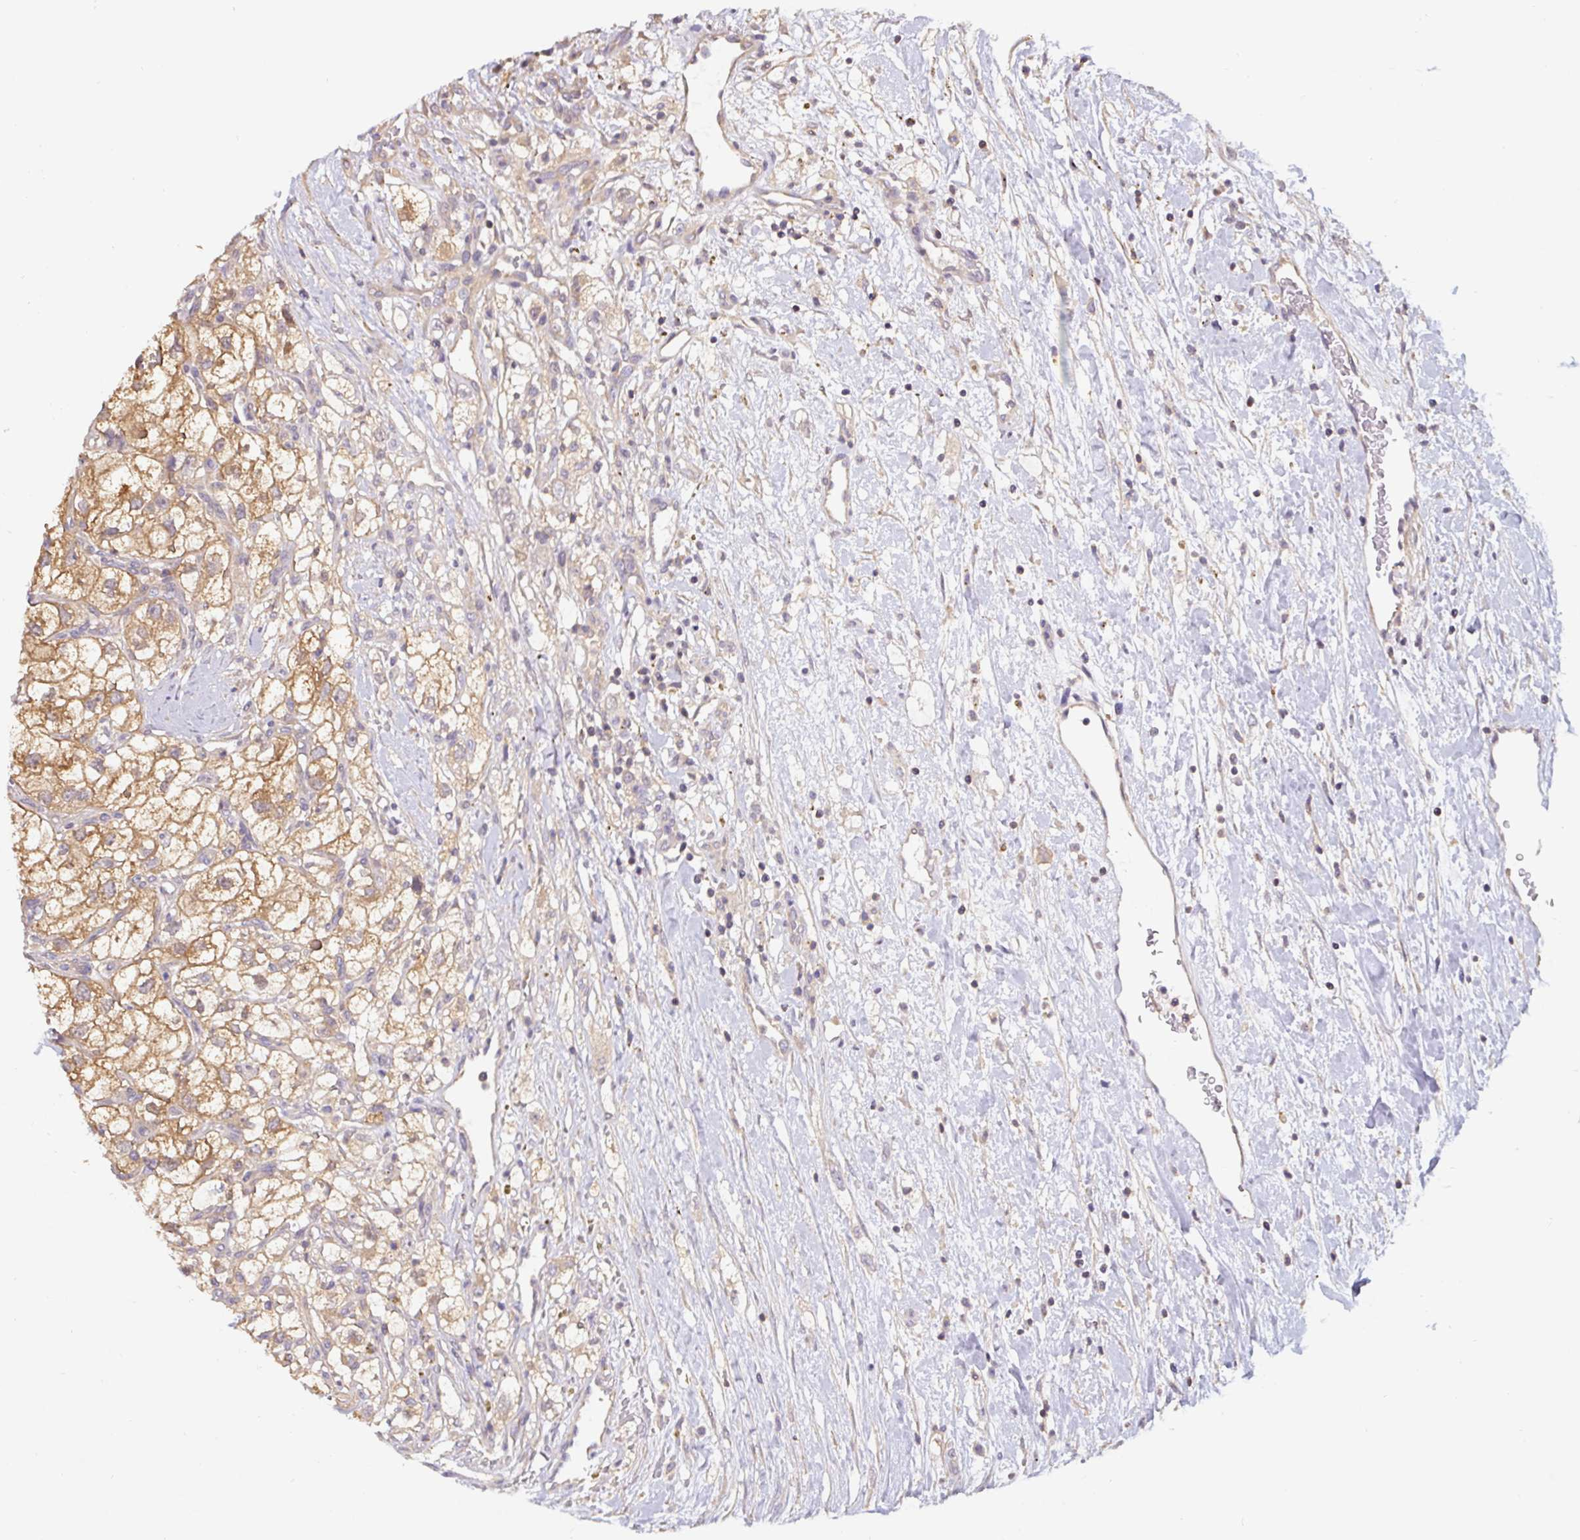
{"staining": {"intensity": "moderate", "quantity": ">75%", "location": "cytoplasmic/membranous"}, "tissue": "renal cancer", "cell_type": "Tumor cells", "image_type": "cancer", "snomed": [{"axis": "morphology", "description": "Adenocarcinoma, NOS"}, {"axis": "topography", "description": "Kidney"}], "caption": "There is medium levels of moderate cytoplasmic/membranous positivity in tumor cells of renal adenocarcinoma, as demonstrated by immunohistochemical staining (brown color).", "gene": "ST13", "patient": {"sex": "male", "age": 59}}